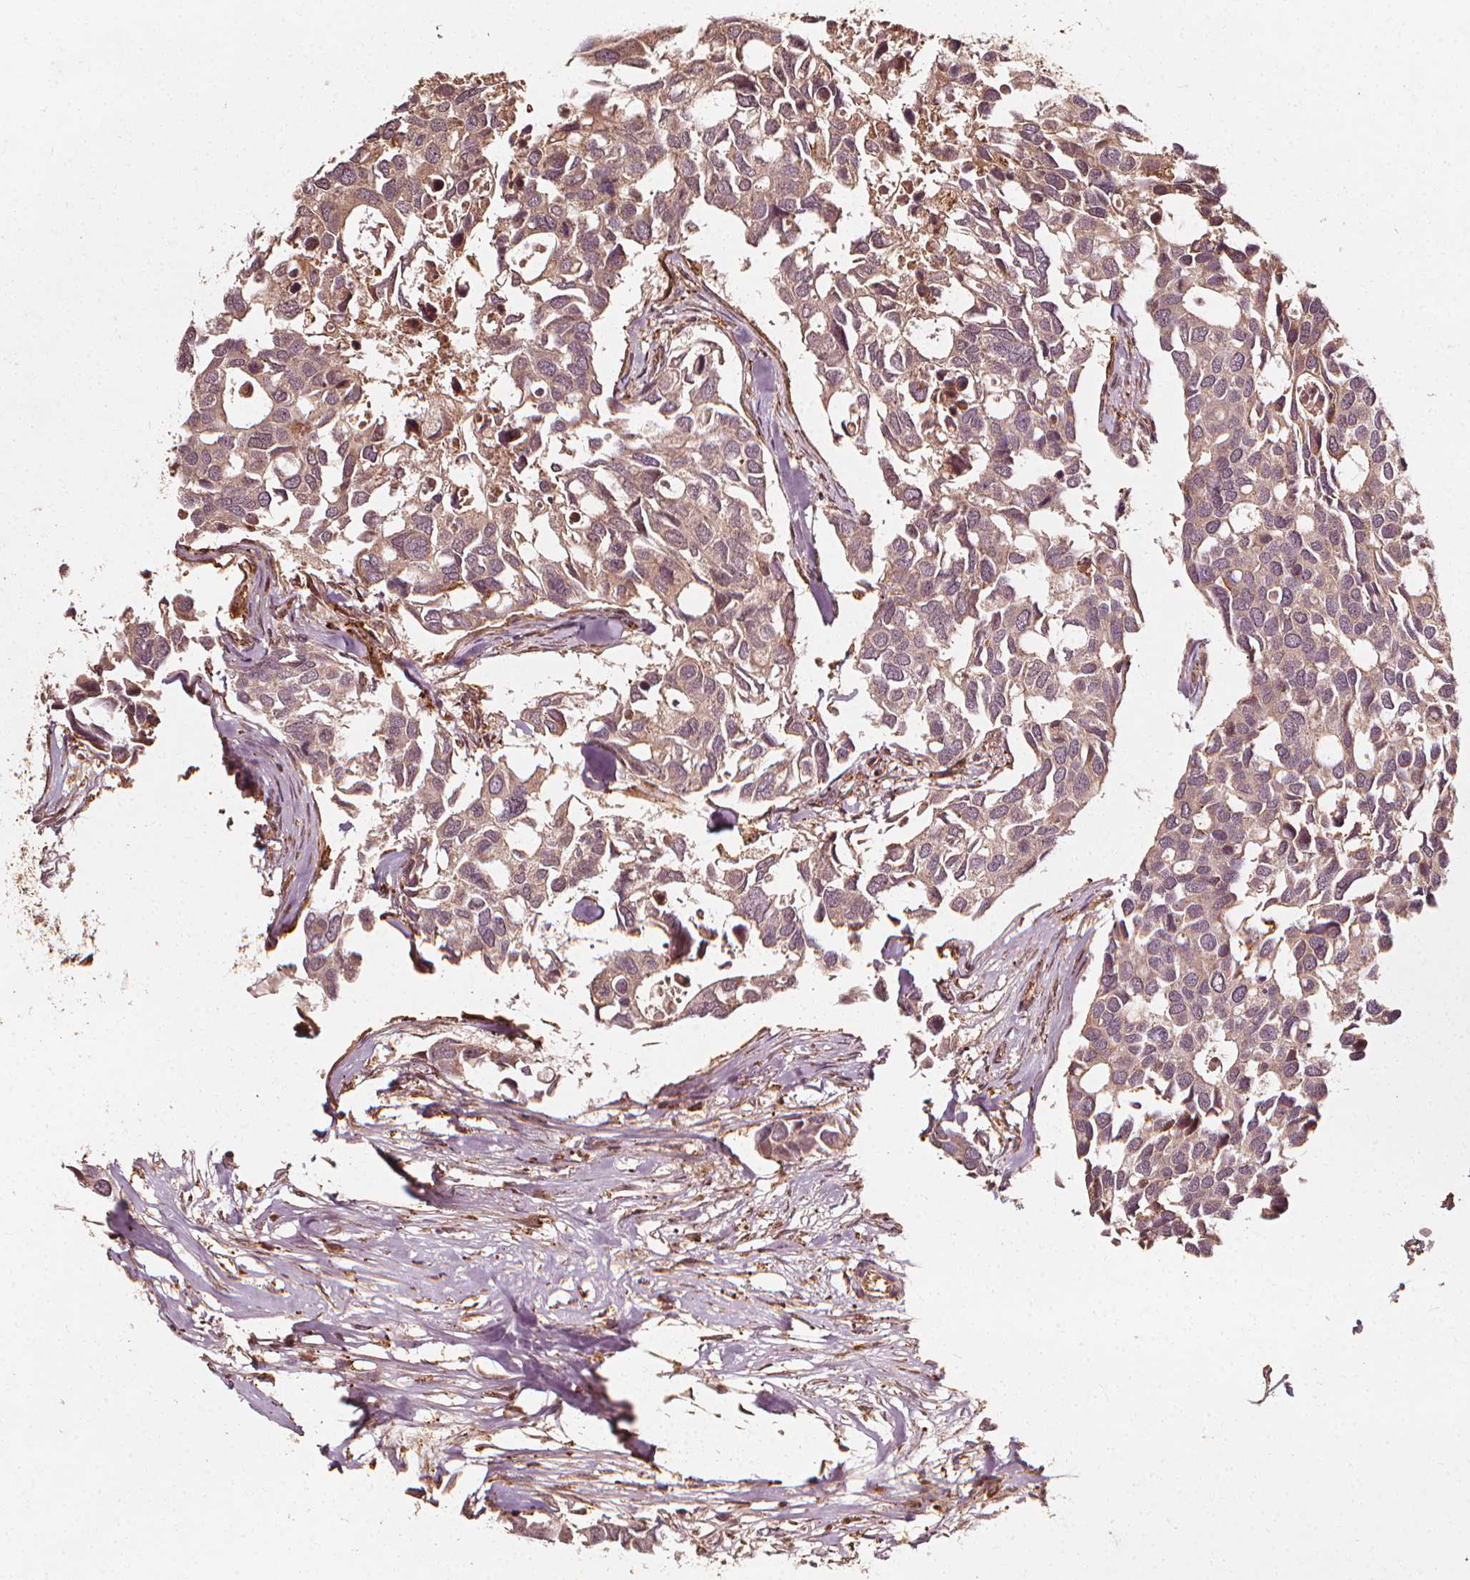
{"staining": {"intensity": "weak", "quantity": ">75%", "location": "cytoplasmic/membranous"}, "tissue": "breast cancer", "cell_type": "Tumor cells", "image_type": "cancer", "snomed": [{"axis": "morphology", "description": "Duct carcinoma"}, {"axis": "topography", "description": "Breast"}], "caption": "Breast intraductal carcinoma stained for a protein demonstrates weak cytoplasmic/membranous positivity in tumor cells.", "gene": "NPC1", "patient": {"sex": "female", "age": 83}}